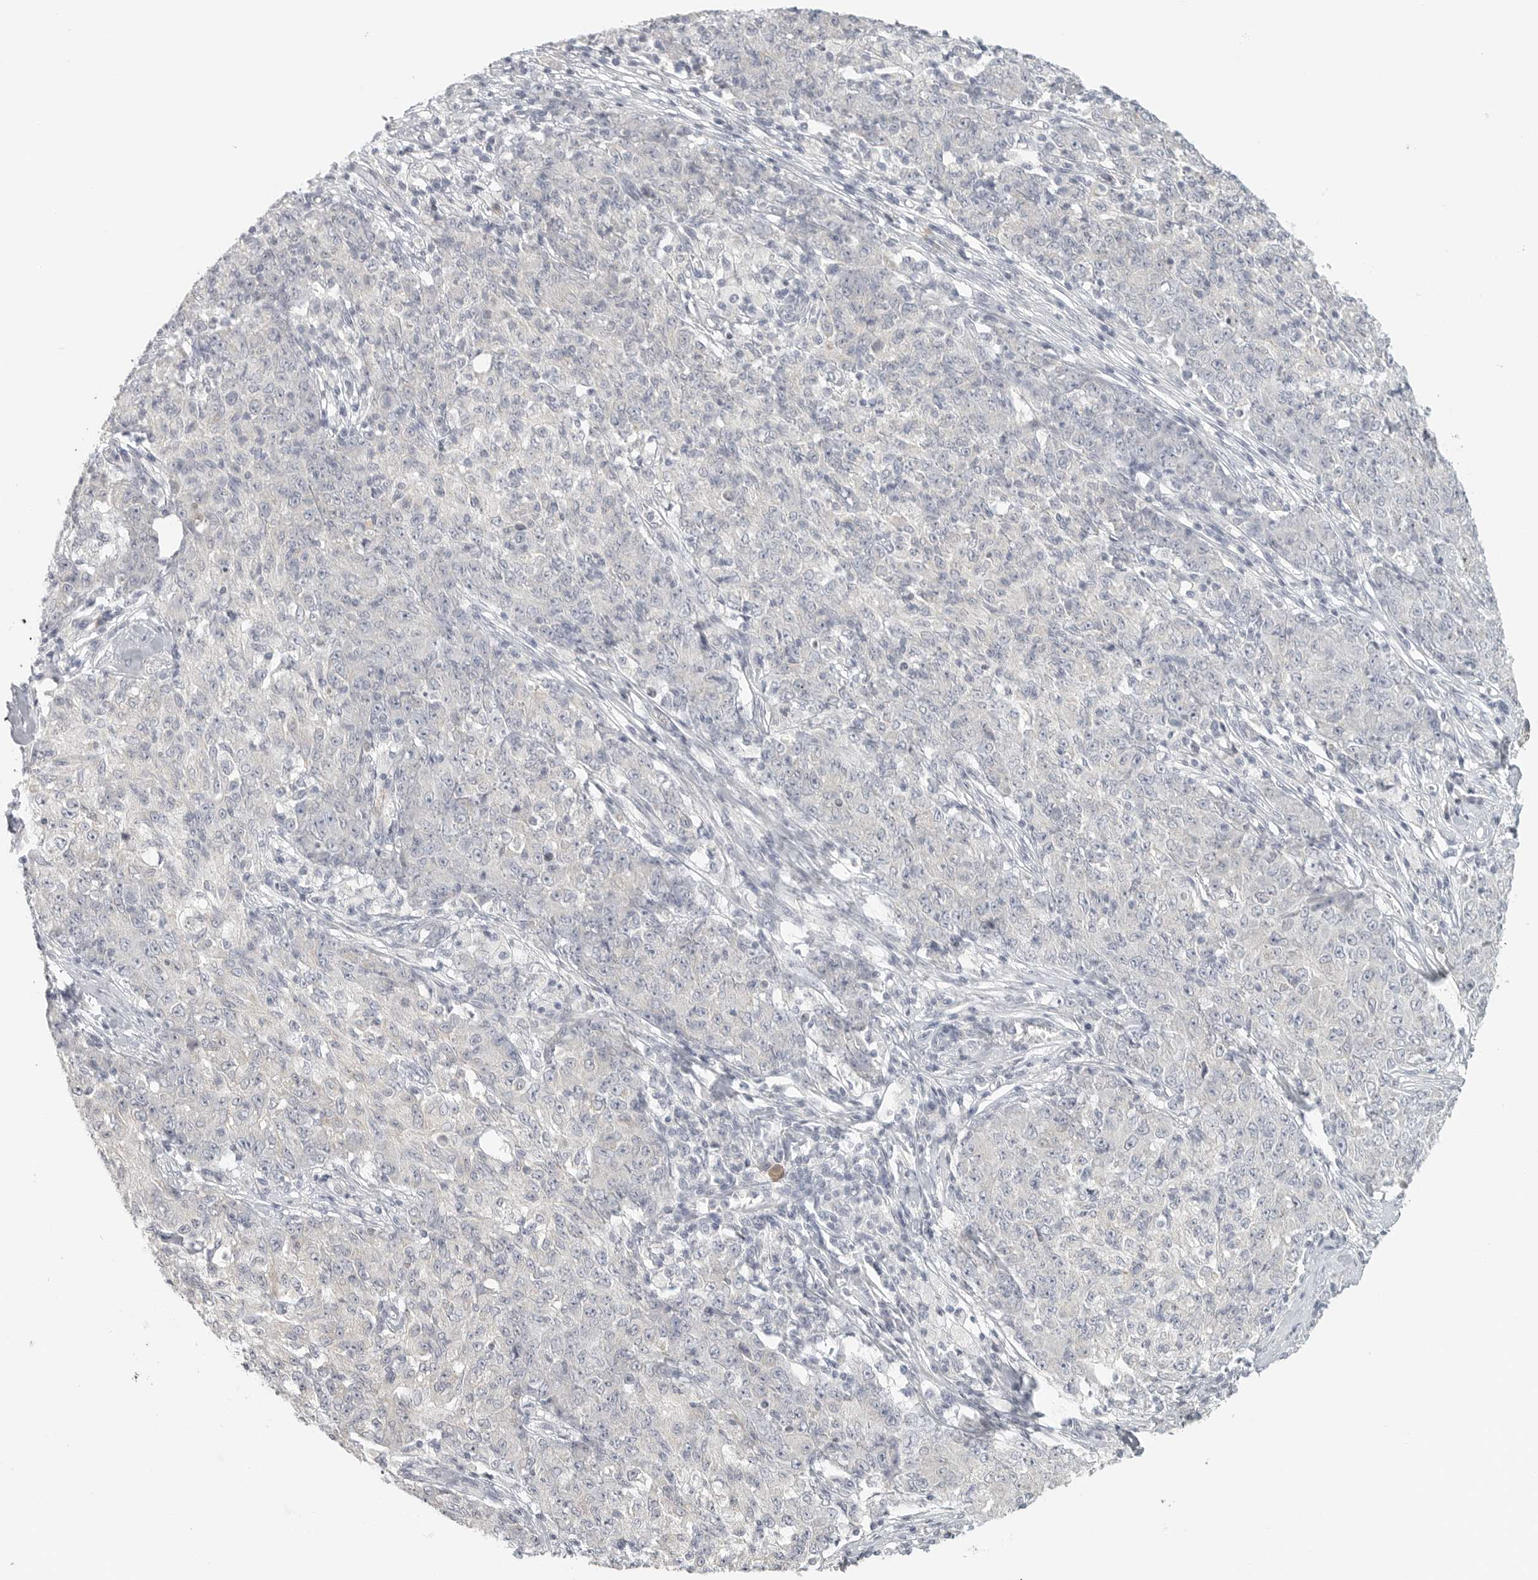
{"staining": {"intensity": "negative", "quantity": "none", "location": "none"}, "tissue": "ovarian cancer", "cell_type": "Tumor cells", "image_type": "cancer", "snomed": [{"axis": "morphology", "description": "Carcinoma, endometroid"}, {"axis": "topography", "description": "Ovary"}], "caption": "Ovarian cancer (endometroid carcinoma) was stained to show a protein in brown. There is no significant expression in tumor cells.", "gene": "SLC25A36", "patient": {"sex": "female", "age": 42}}